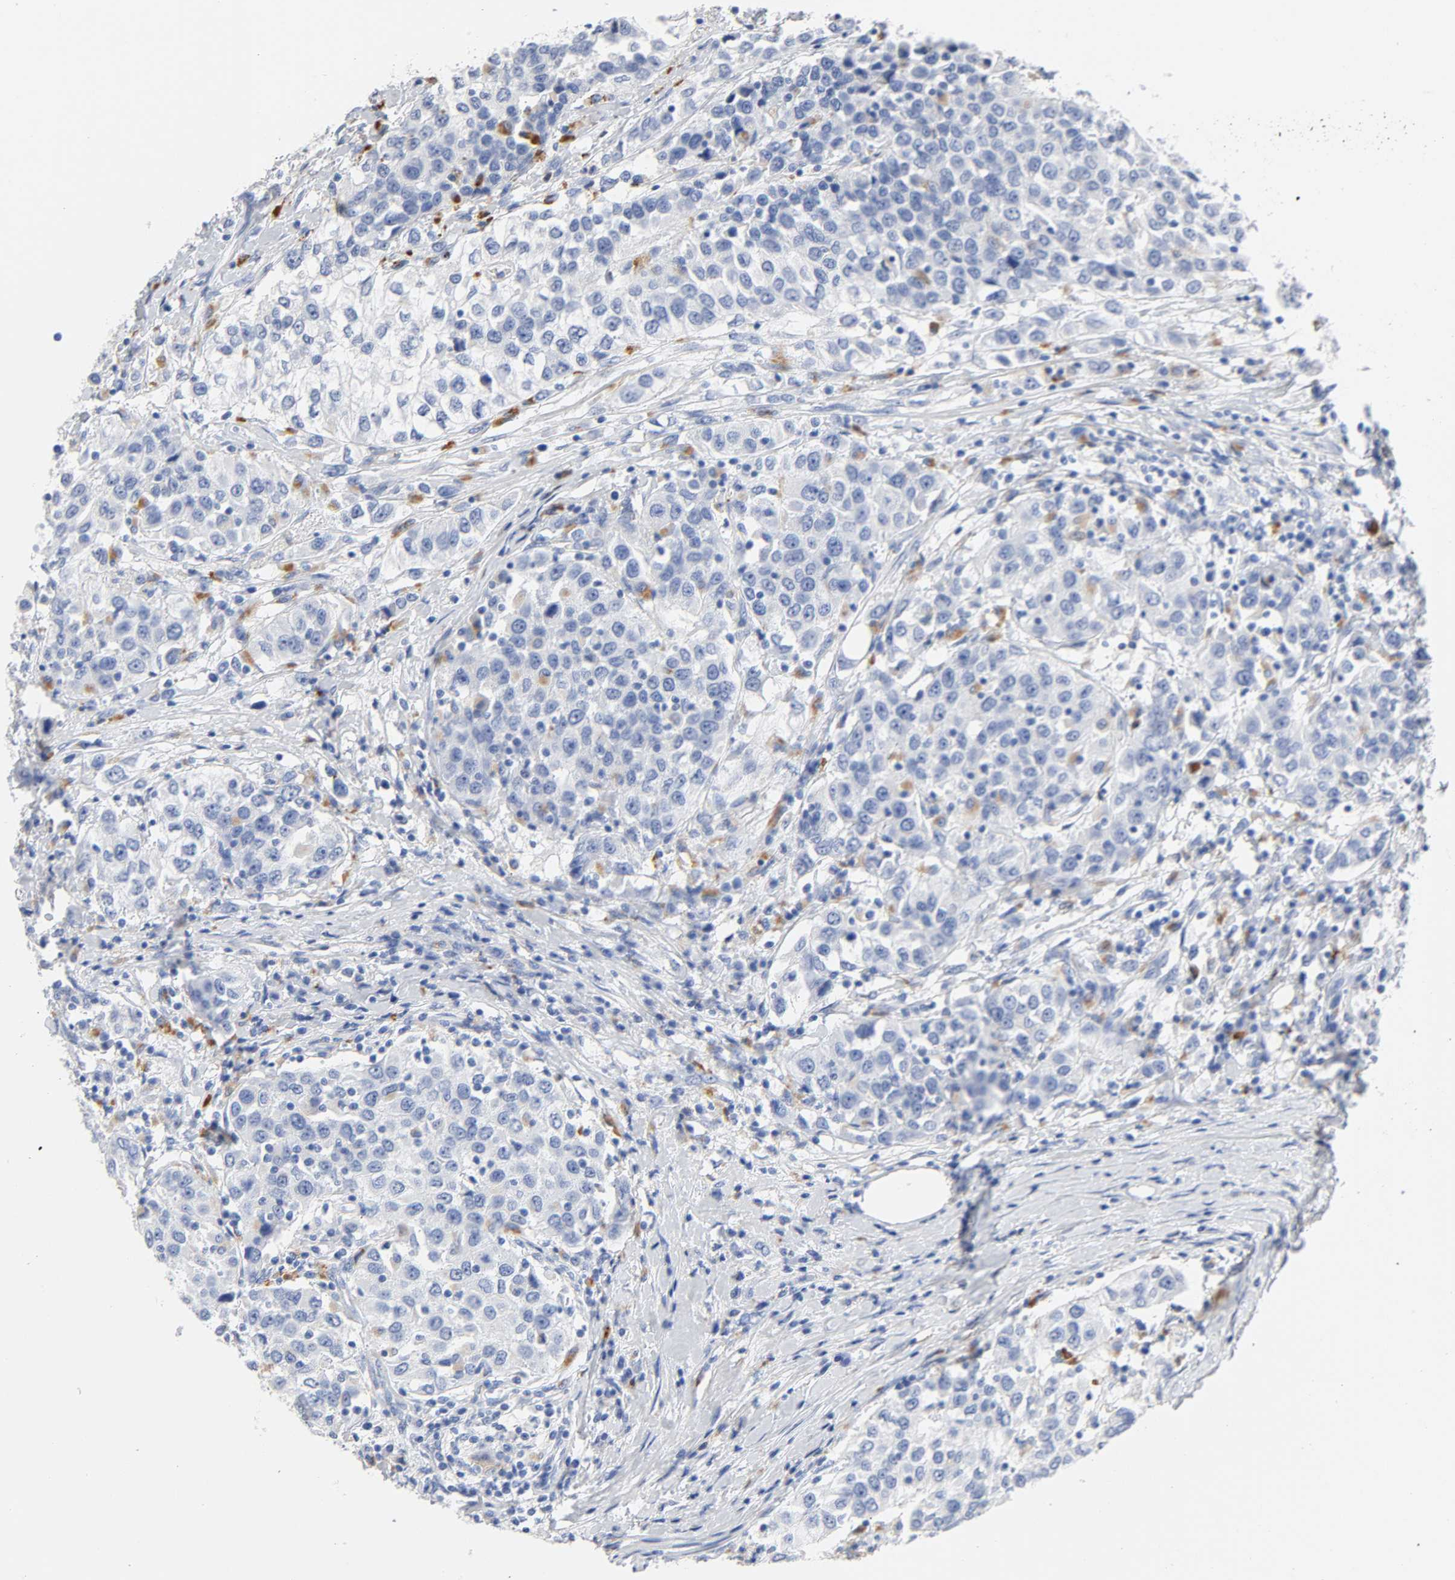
{"staining": {"intensity": "weak", "quantity": "<25%", "location": "cytoplasmic/membranous"}, "tissue": "urothelial cancer", "cell_type": "Tumor cells", "image_type": "cancer", "snomed": [{"axis": "morphology", "description": "Urothelial carcinoma, High grade"}, {"axis": "topography", "description": "Urinary bladder"}], "caption": "IHC of urothelial cancer displays no expression in tumor cells. (Brightfield microscopy of DAB immunohistochemistry (IHC) at high magnification).", "gene": "PLP1", "patient": {"sex": "female", "age": 80}}